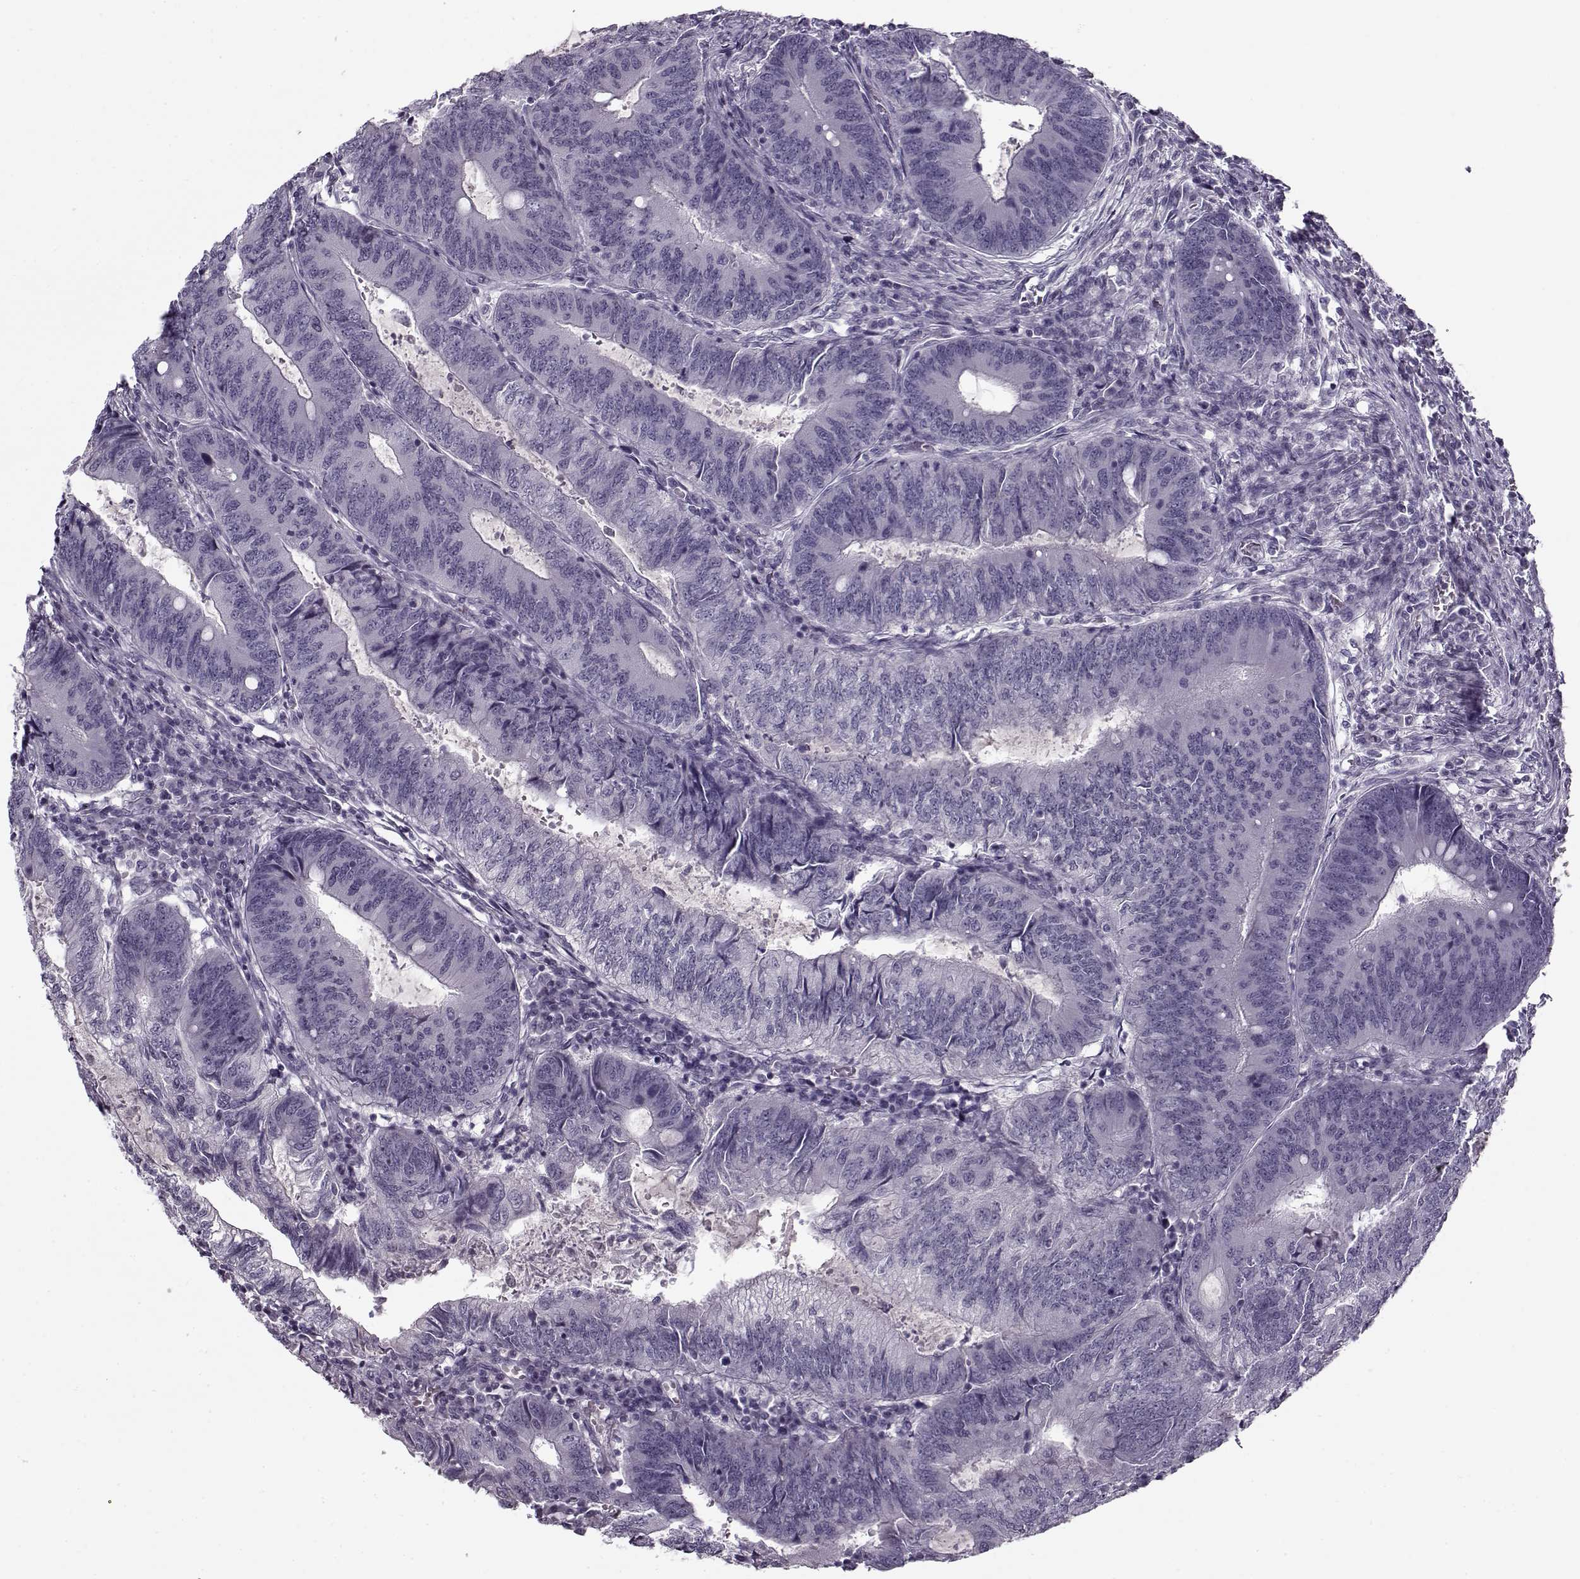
{"staining": {"intensity": "negative", "quantity": "none", "location": "none"}, "tissue": "colorectal cancer", "cell_type": "Tumor cells", "image_type": "cancer", "snomed": [{"axis": "morphology", "description": "Adenocarcinoma, NOS"}, {"axis": "topography", "description": "Colon"}], "caption": "An IHC histopathology image of colorectal cancer is shown. There is no staining in tumor cells of colorectal cancer. (Stains: DAB (3,3'-diaminobenzidine) immunohistochemistry (IHC) with hematoxylin counter stain, Microscopy: brightfield microscopy at high magnification).", "gene": "PNMT", "patient": {"sex": "male", "age": 67}}